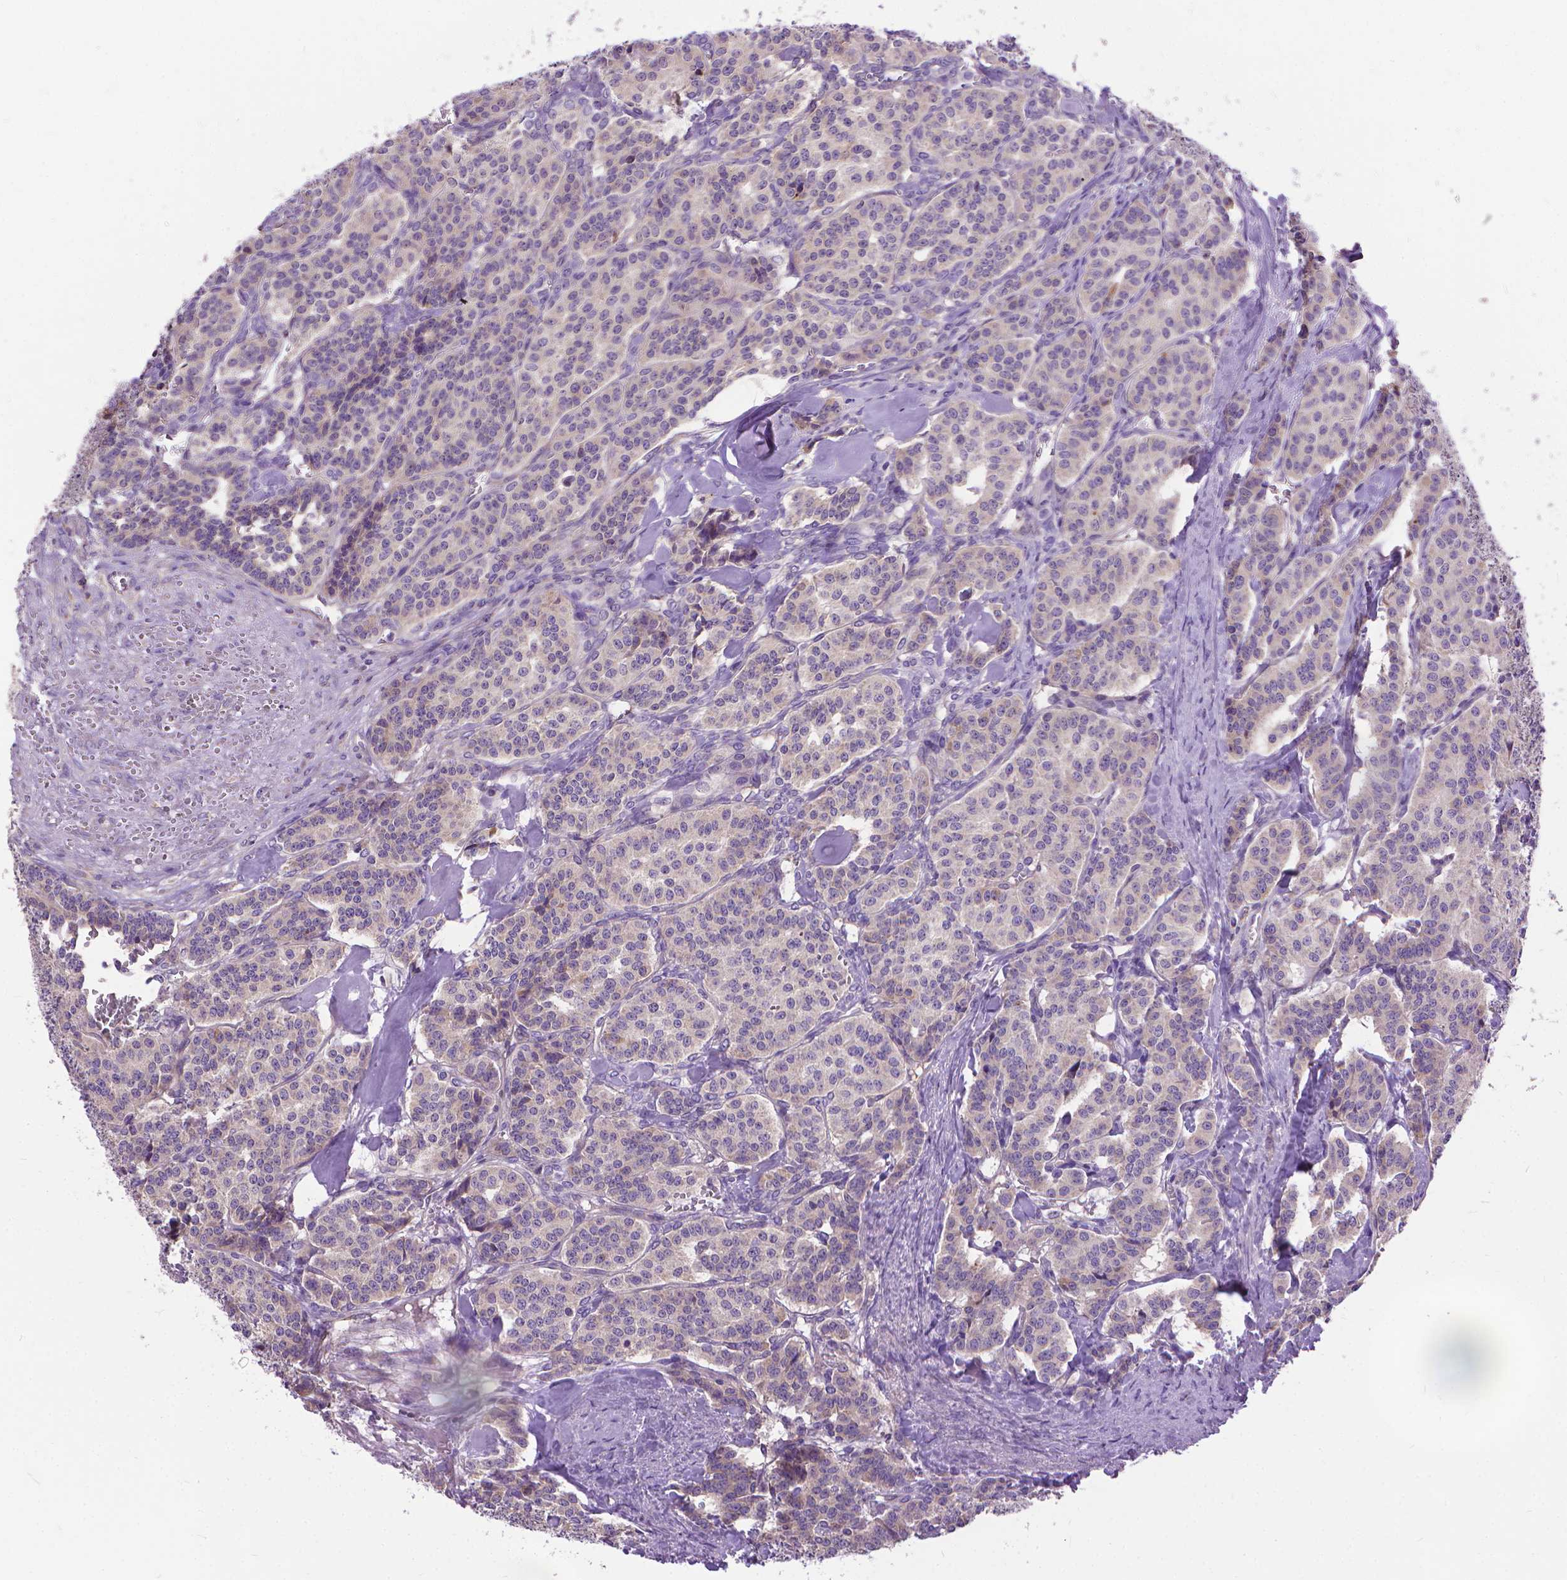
{"staining": {"intensity": "weak", "quantity": "<25%", "location": "cytoplasmic/membranous"}, "tissue": "carcinoid", "cell_type": "Tumor cells", "image_type": "cancer", "snomed": [{"axis": "morphology", "description": "Normal tissue, NOS"}, {"axis": "morphology", "description": "Carcinoid, malignant, NOS"}, {"axis": "topography", "description": "Lung"}], "caption": "Immunohistochemistry image of neoplastic tissue: human carcinoid stained with DAB shows no significant protein expression in tumor cells.", "gene": "SYN1", "patient": {"sex": "female", "age": 46}}